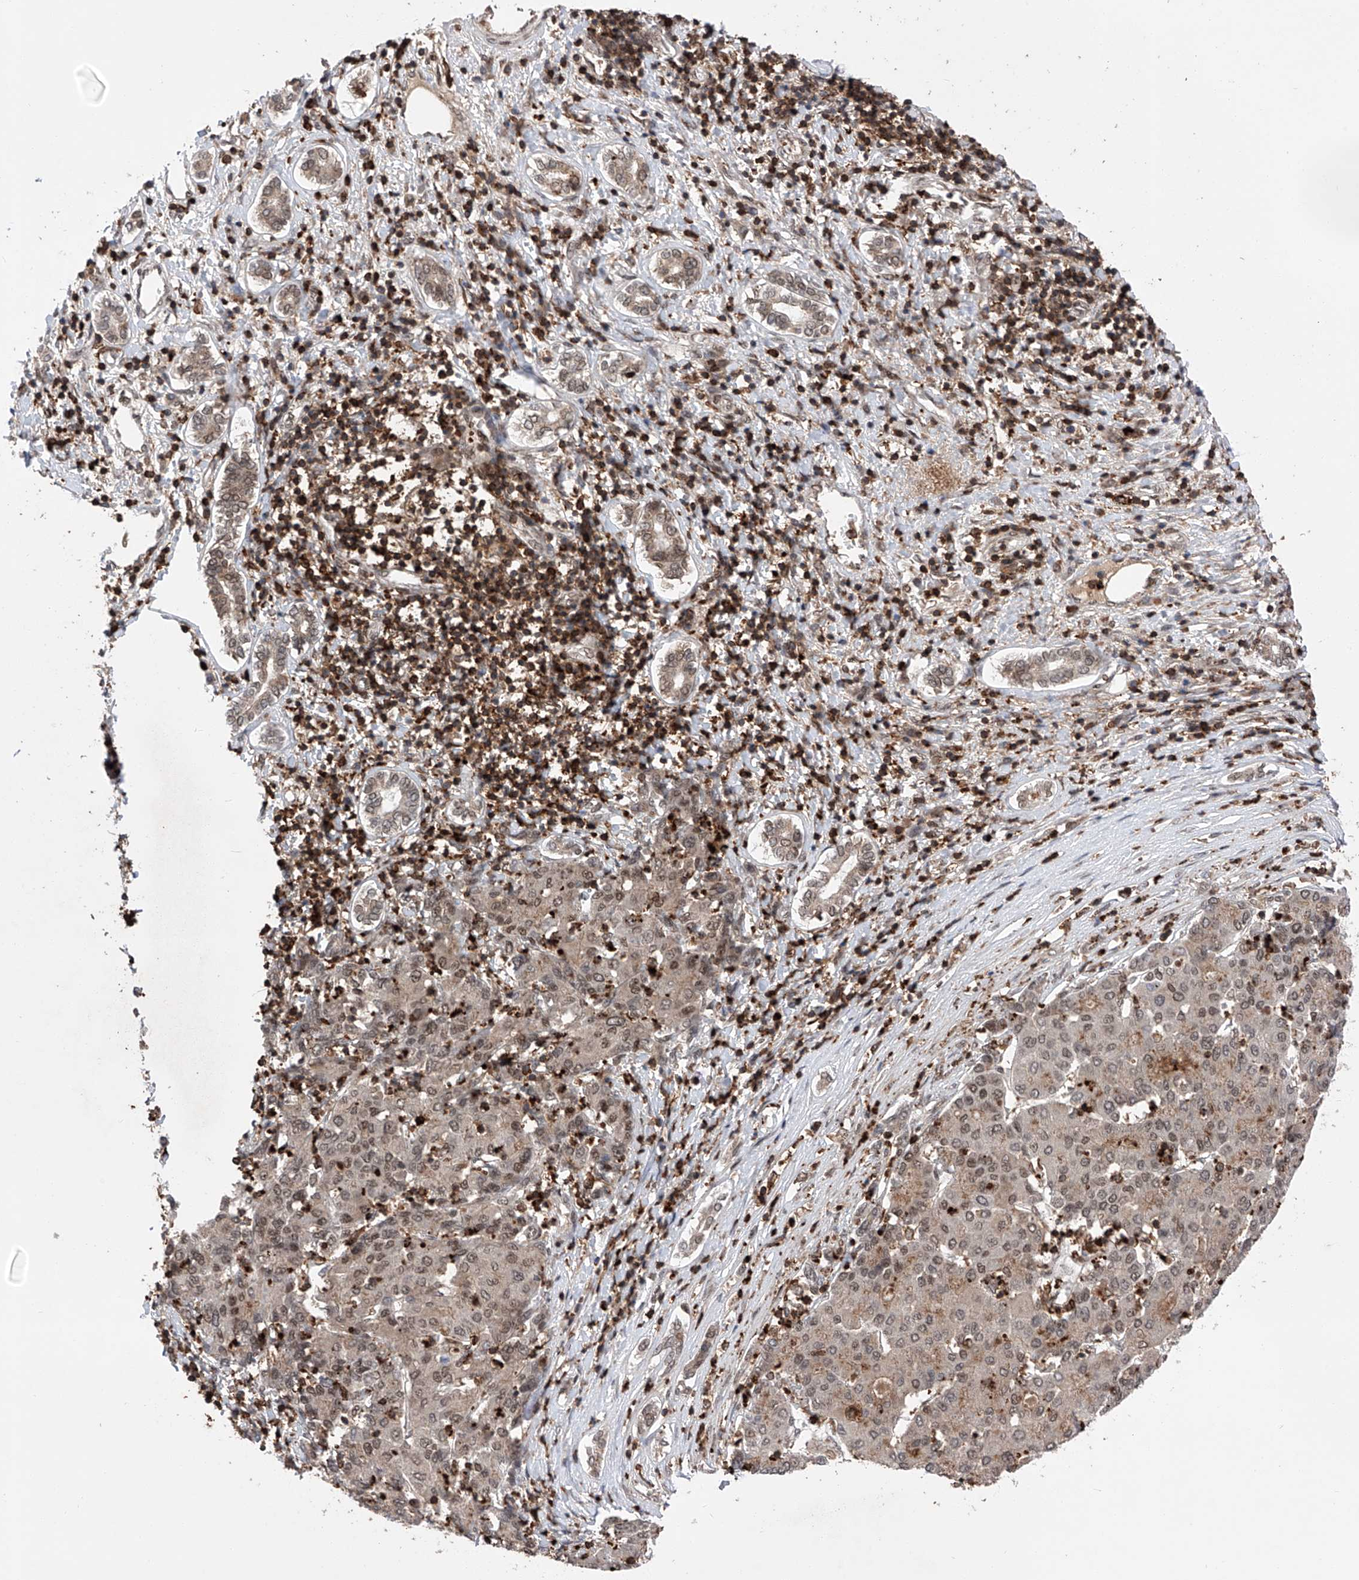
{"staining": {"intensity": "weak", "quantity": "25%-75%", "location": "nuclear"}, "tissue": "liver cancer", "cell_type": "Tumor cells", "image_type": "cancer", "snomed": [{"axis": "morphology", "description": "Carcinoma, Hepatocellular, NOS"}, {"axis": "topography", "description": "Liver"}], "caption": "Immunohistochemistry of human hepatocellular carcinoma (liver) reveals low levels of weak nuclear staining in about 25%-75% of tumor cells.", "gene": "ZNF280D", "patient": {"sex": "male", "age": 65}}